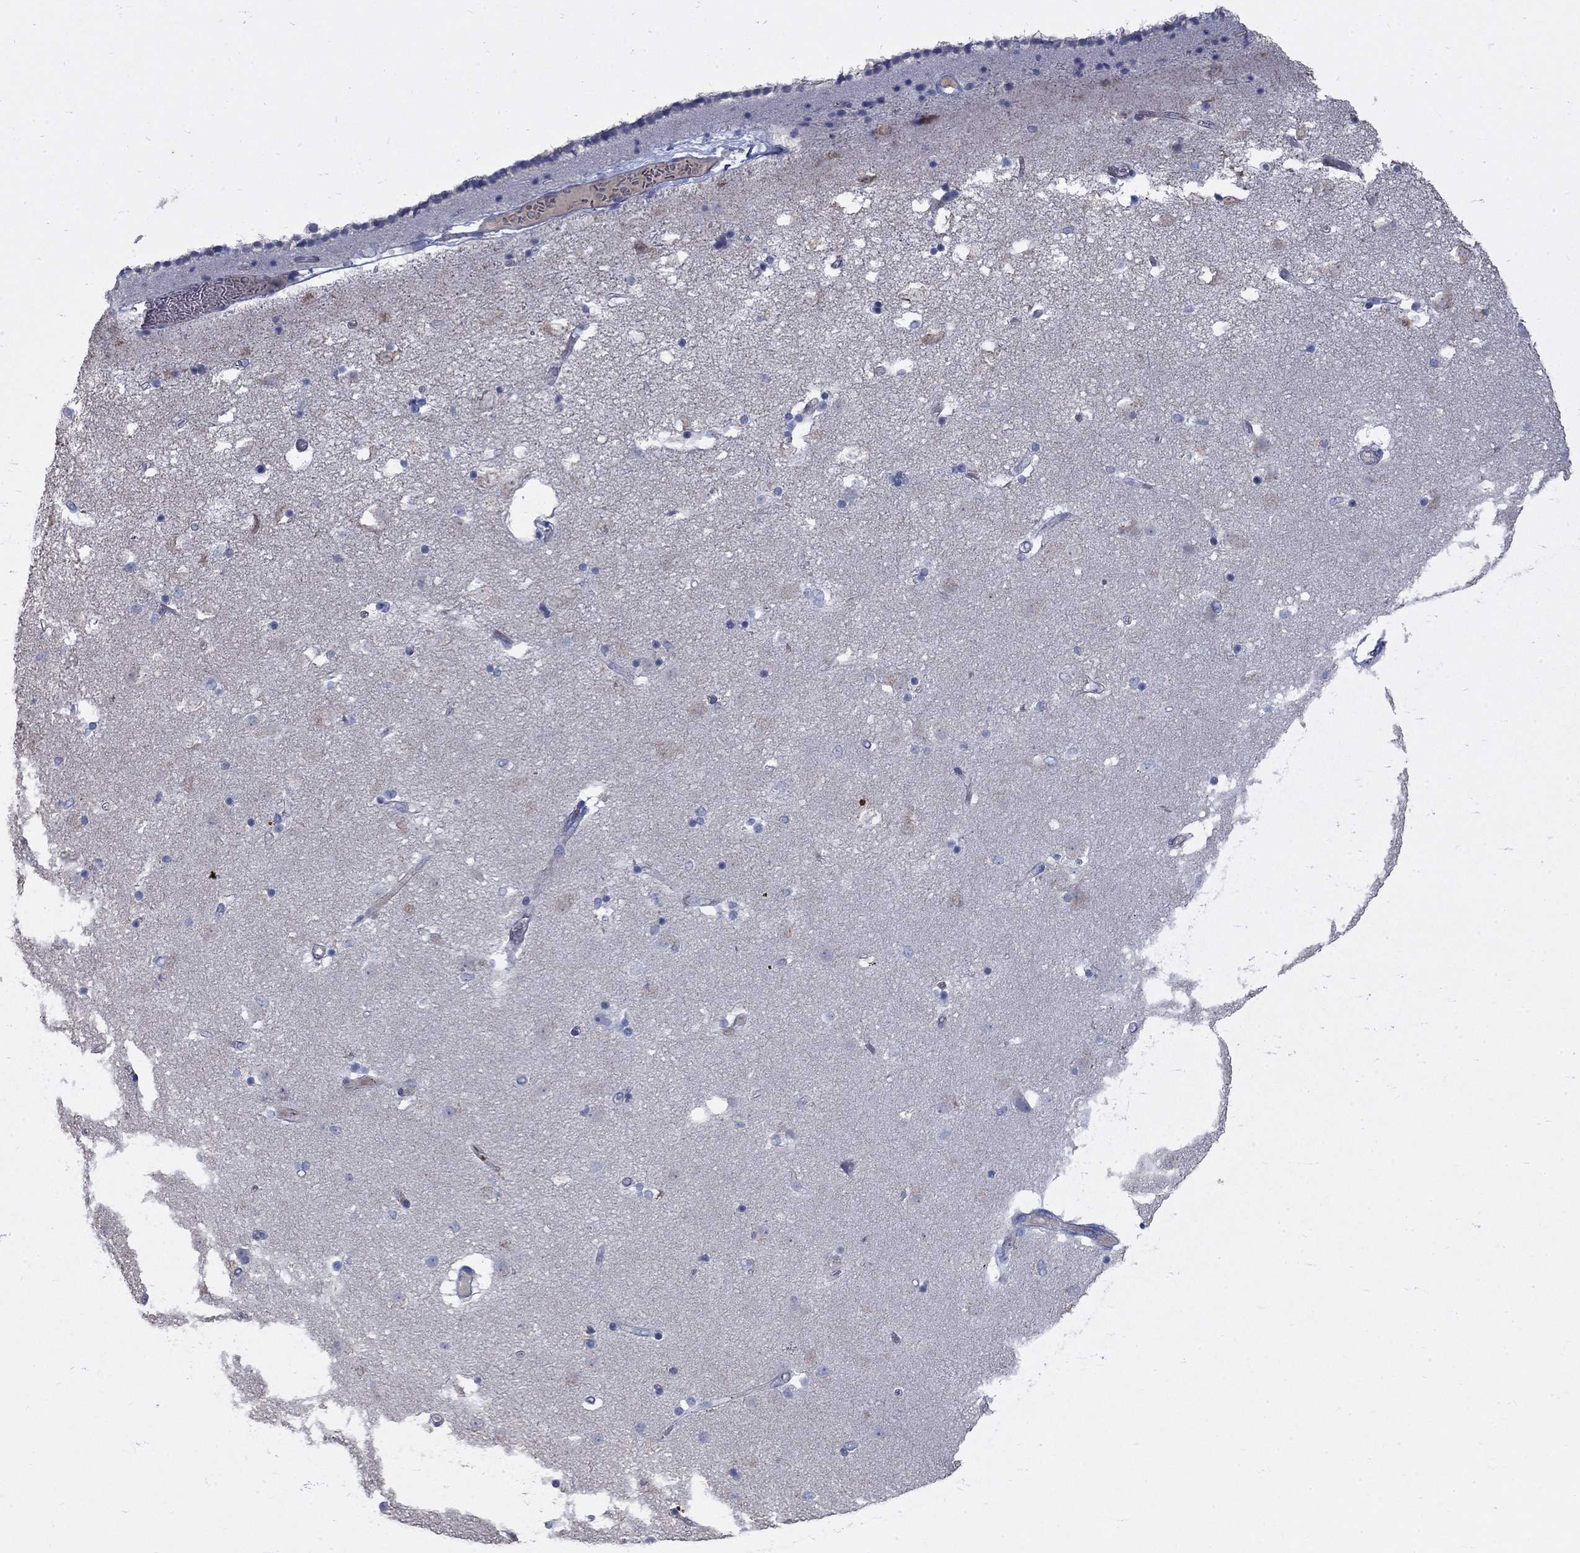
{"staining": {"intensity": "strong", "quantity": "<25%", "location": "cytoplasmic/membranous"}, "tissue": "caudate", "cell_type": "Glial cells", "image_type": "normal", "snomed": [{"axis": "morphology", "description": "Normal tissue, NOS"}, {"axis": "topography", "description": "Lateral ventricle wall"}], "caption": "Glial cells demonstrate medium levels of strong cytoplasmic/membranous expression in approximately <25% of cells in normal human caudate. Using DAB (3,3'-diaminobenzidine) (brown) and hematoxylin (blue) stains, captured at high magnification using brightfield microscopy.", "gene": "PTH1R", "patient": {"sex": "female", "age": 71}}